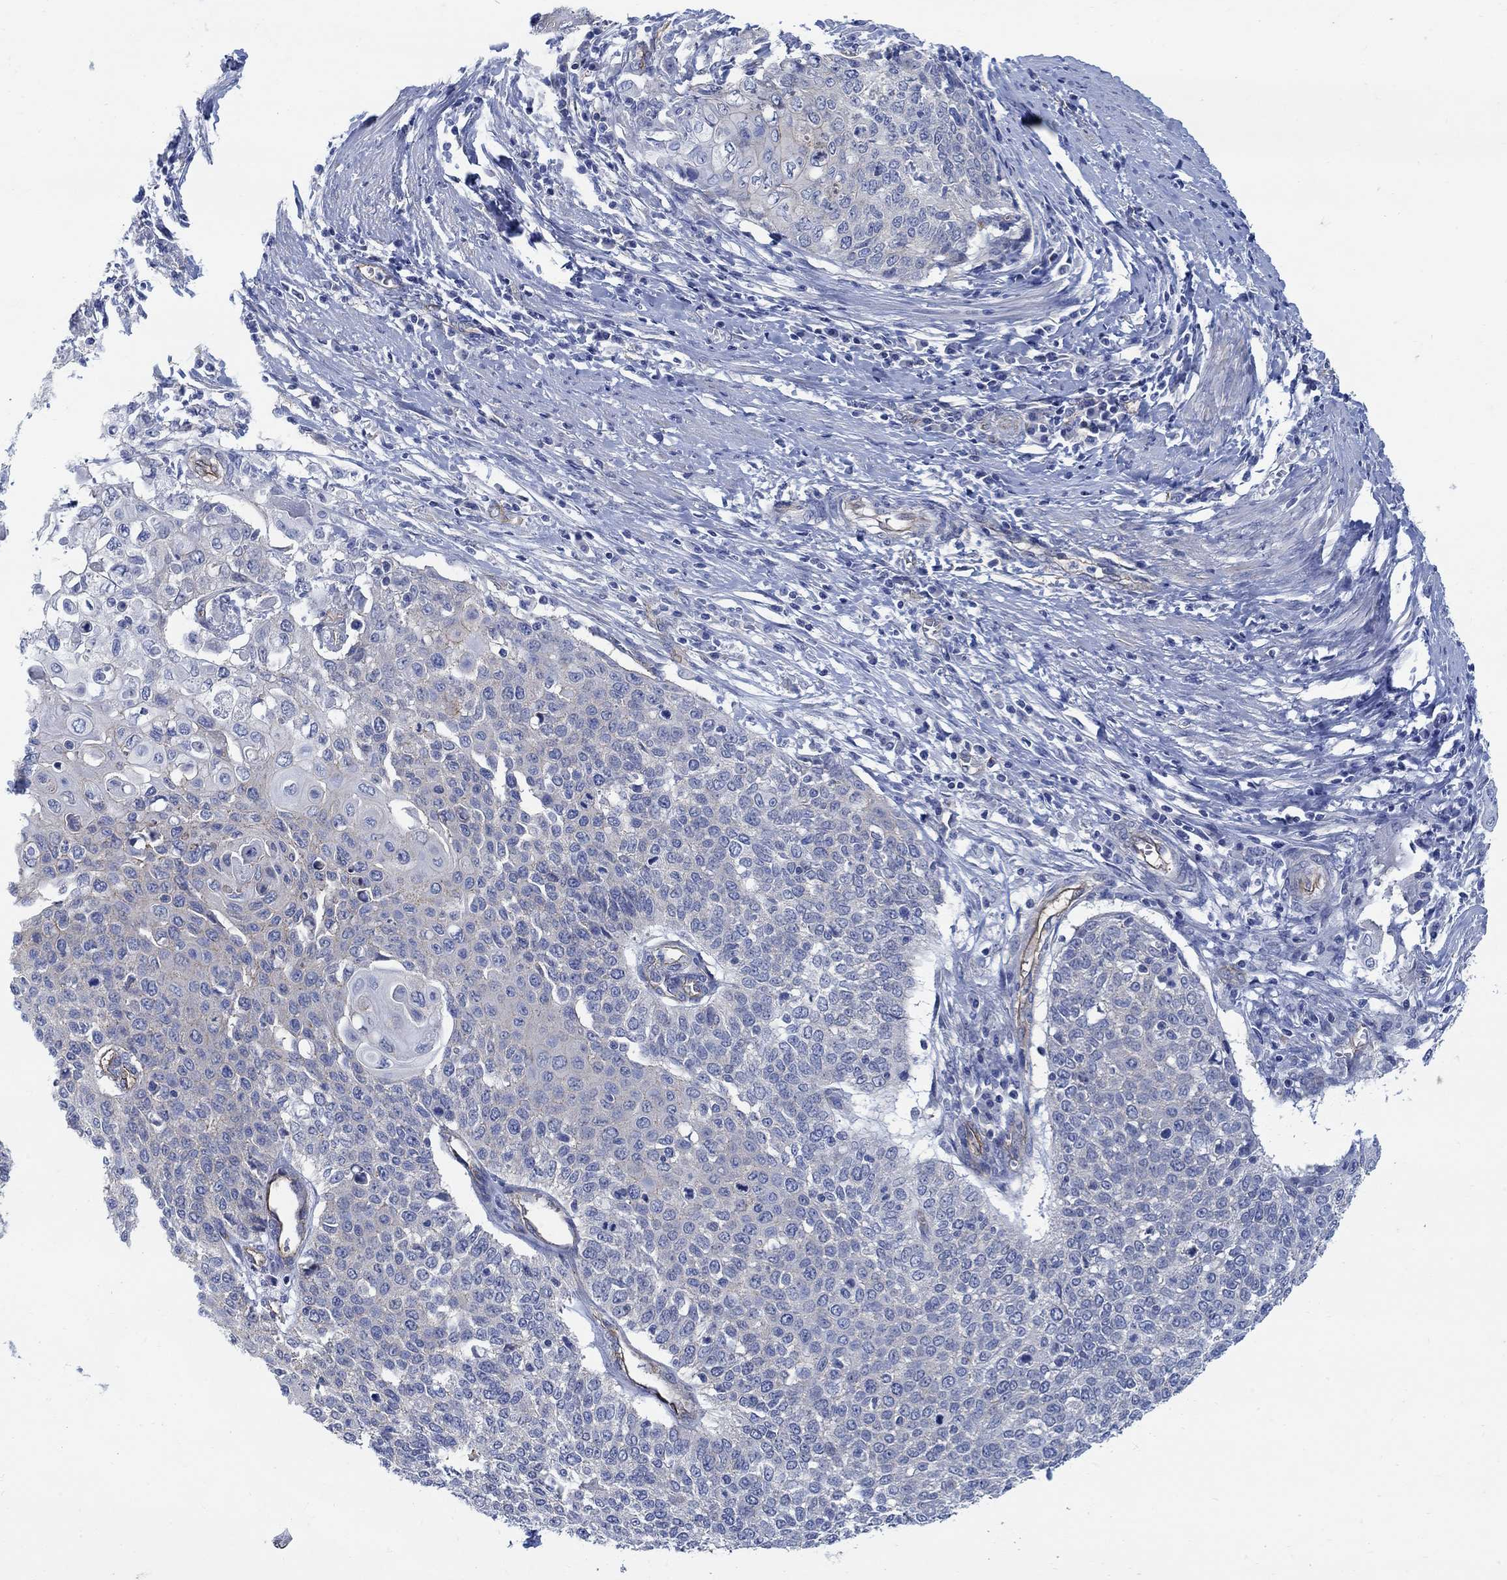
{"staining": {"intensity": "negative", "quantity": "none", "location": "none"}, "tissue": "cervical cancer", "cell_type": "Tumor cells", "image_type": "cancer", "snomed": [{"axis": "morphology", "description": "Squamous cell carcinoma, NOS"}, {"axis": "topography", "description": "Cervix"}], "caption": "This is an IHC photomicrograph of human cervical squamous cell carcinoma. There is no positivity in tumor cells.", "gene": "TMEM198", "patient": {"sex": "female", "age": 39}}